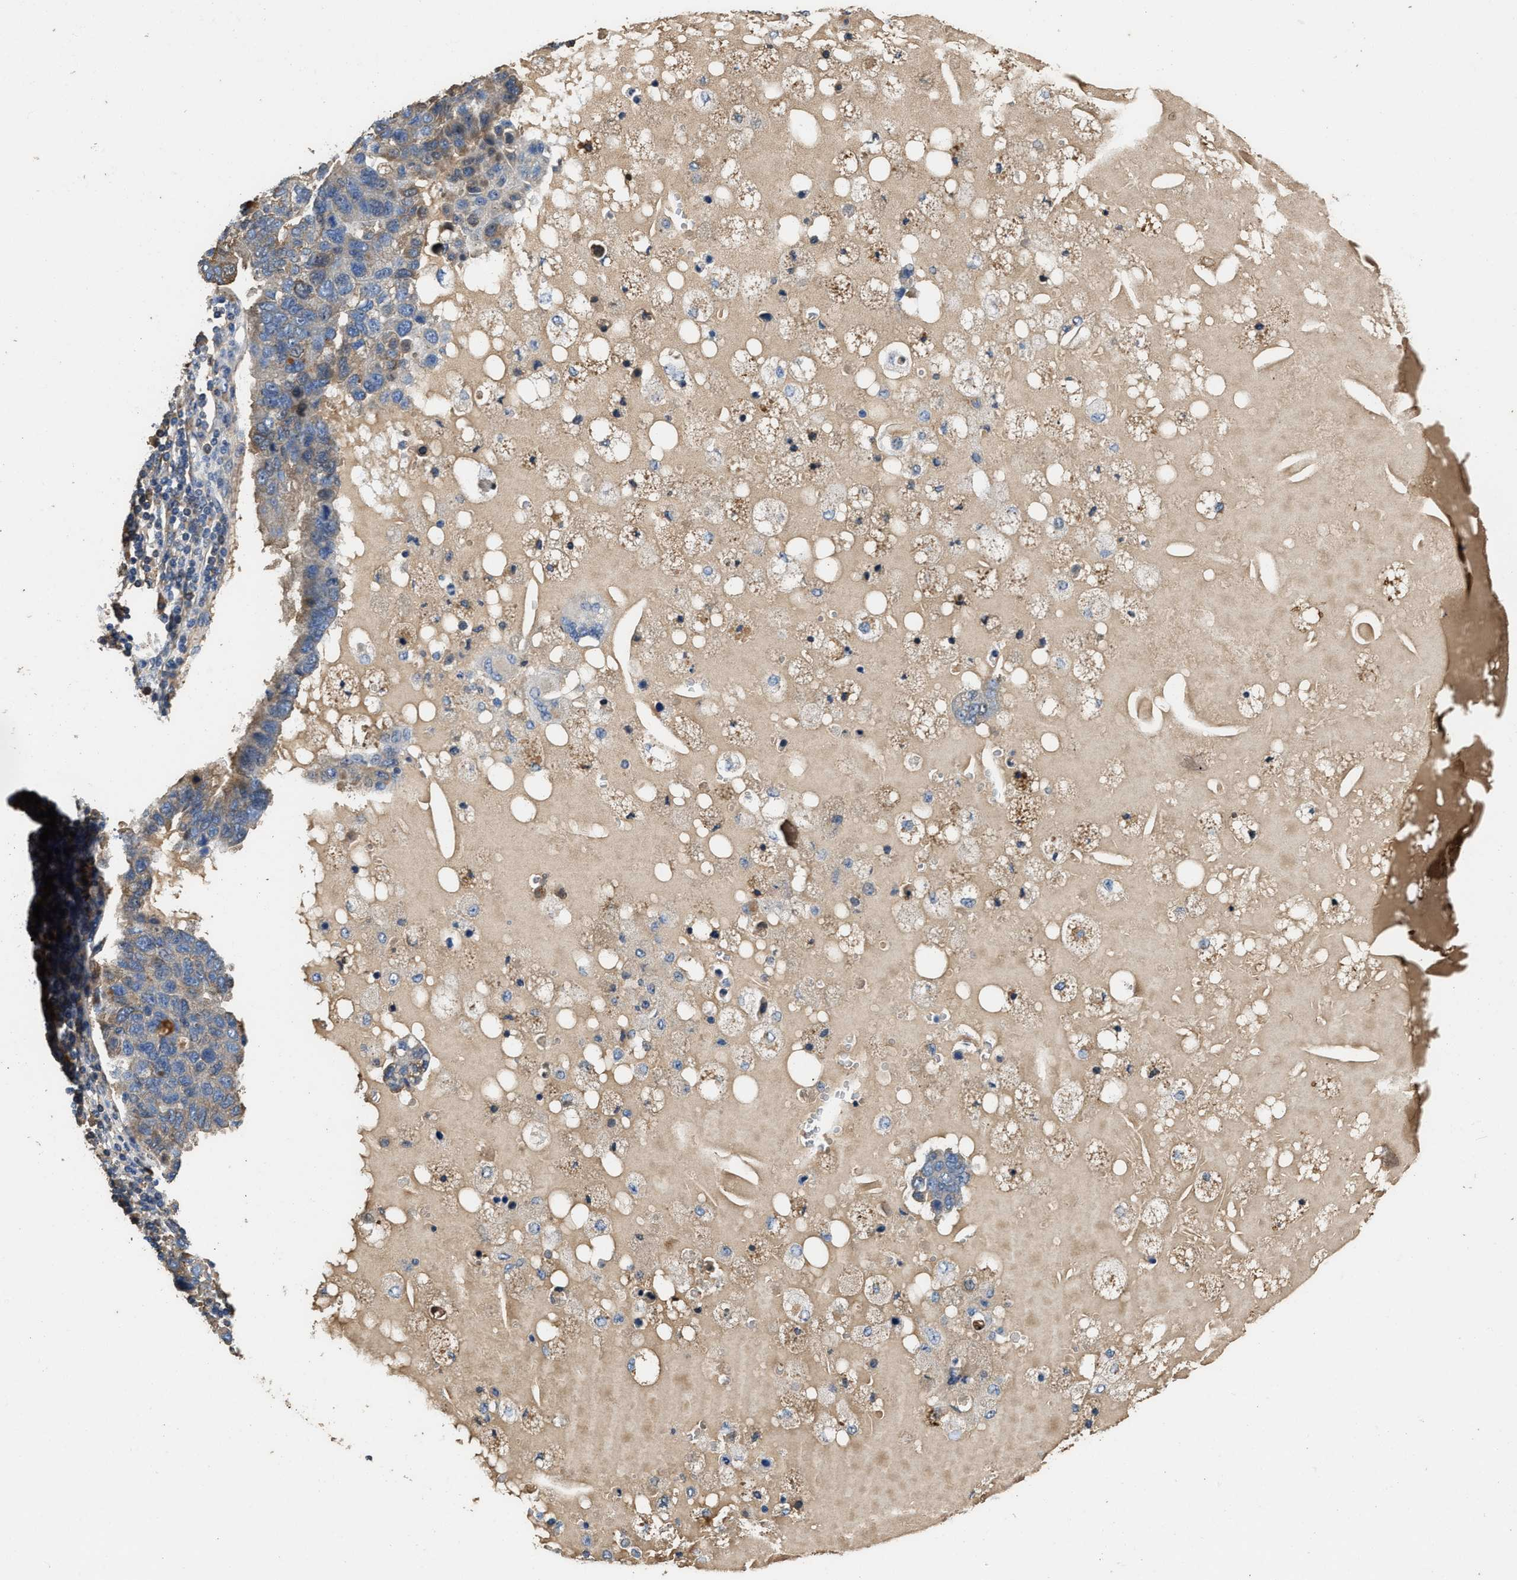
{"staining": {"intensity": "weak", "quantity": "25%-75%", "location": "cytoplasmic/membranous"}, "tissue": "pancreatic cancer", "cell_type": "Tumor cells", "image_type": "cancer", "snomed": [{"axis": "morphology", "description": "Adenocarcinoma, NOS"}, {"axis": "topography", "description": "Pancreas"}], "caption": "Tumor cells reveal low levels of weak cytoplasmic/membranous expression in approximately 25%-75% of cells in human pancreatic cancer (adenocarcinoma). Ihc stains the protein of interest in brown and the nuclei are stained blue.", "gene": "C3", "patient": {"sex": "female", "age": 61}}